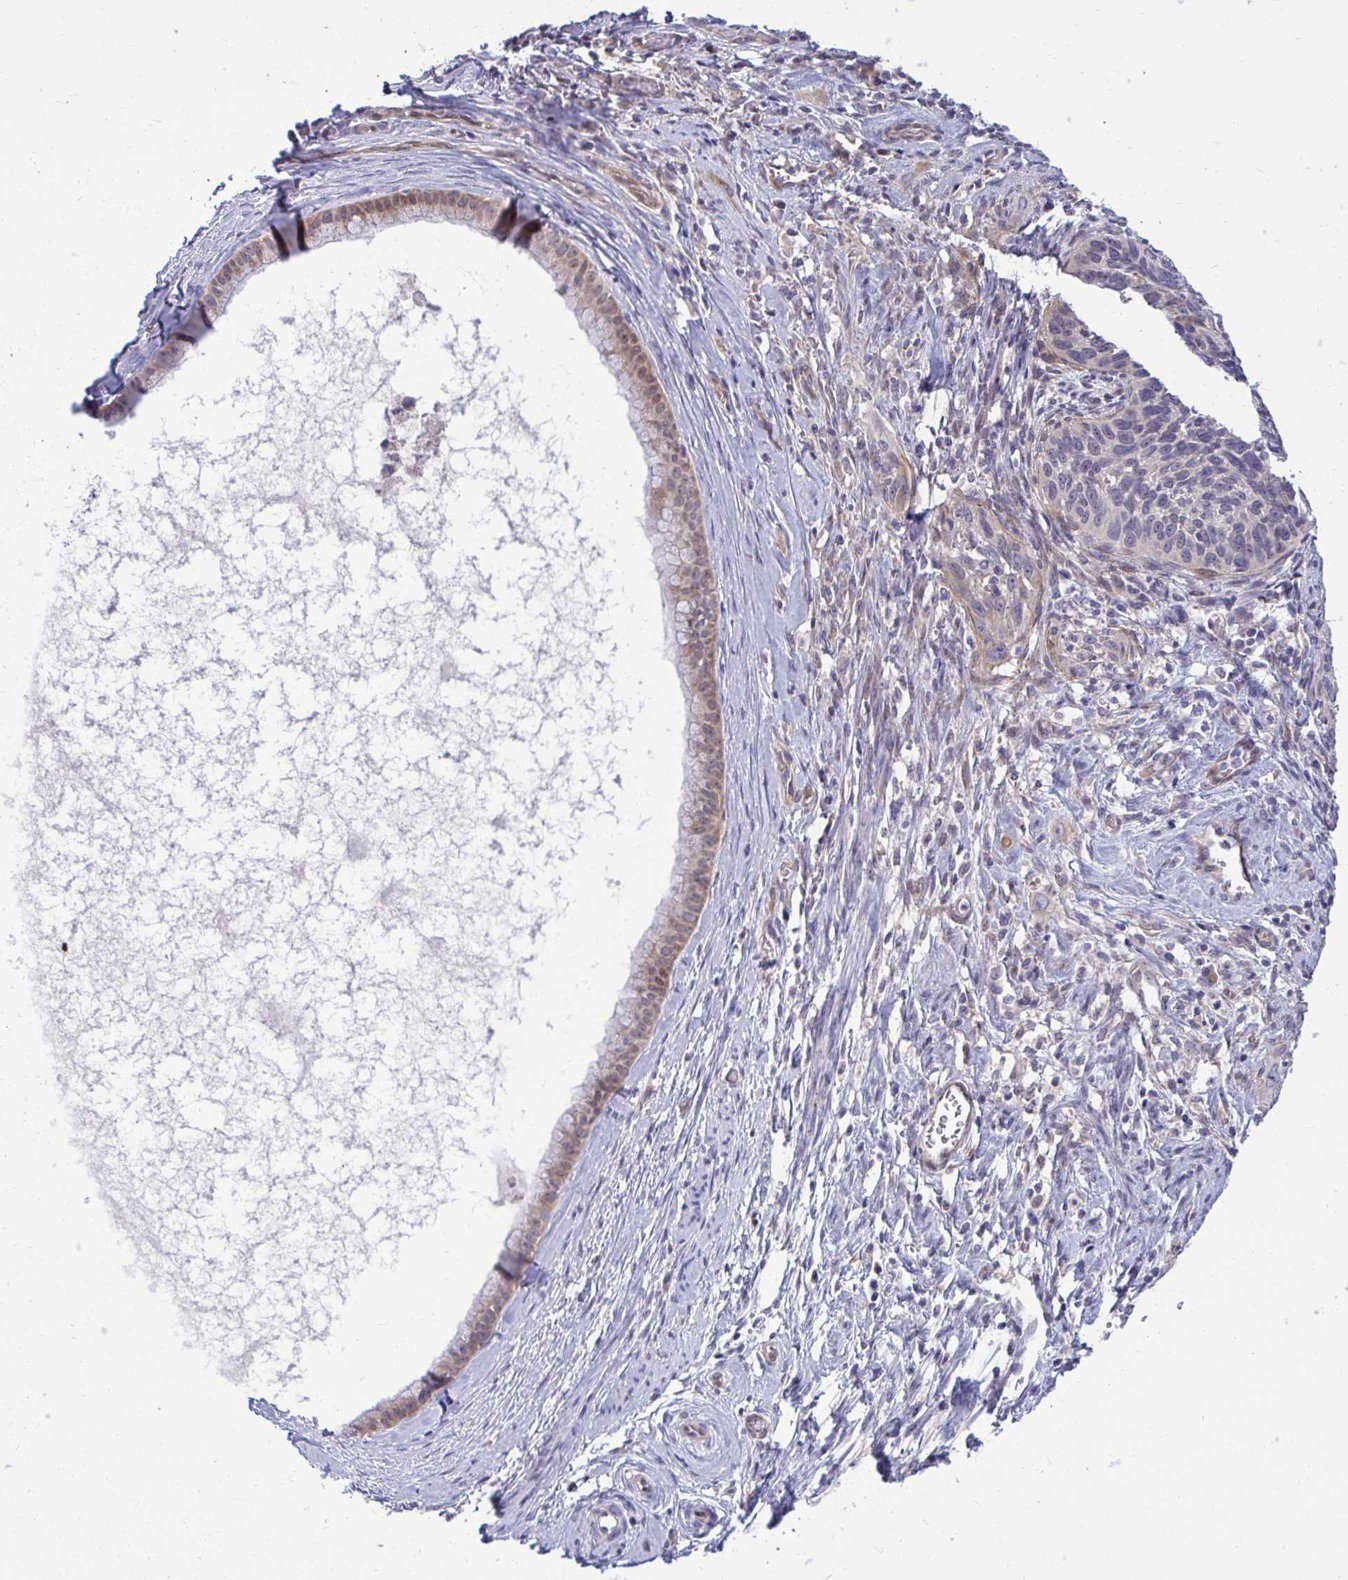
{"staining": {"intensity": "negative", "quantity": "none", "location": "none"}, "tissue": "cervical cancer", "cell_type": "Tumor cells", "image_type": "cancer", "snomed": [{"axis": "morphology", "description": "Squamous cell carcinoma, NOS"}, {"axis": "topography", "description": "Cervix"}], "caption": "There is no significant expression in tumor cells of cervical squamous cell carcinoma.", "gene": "HMBOX1", "patient": {"sex": "female", "age": 51}}